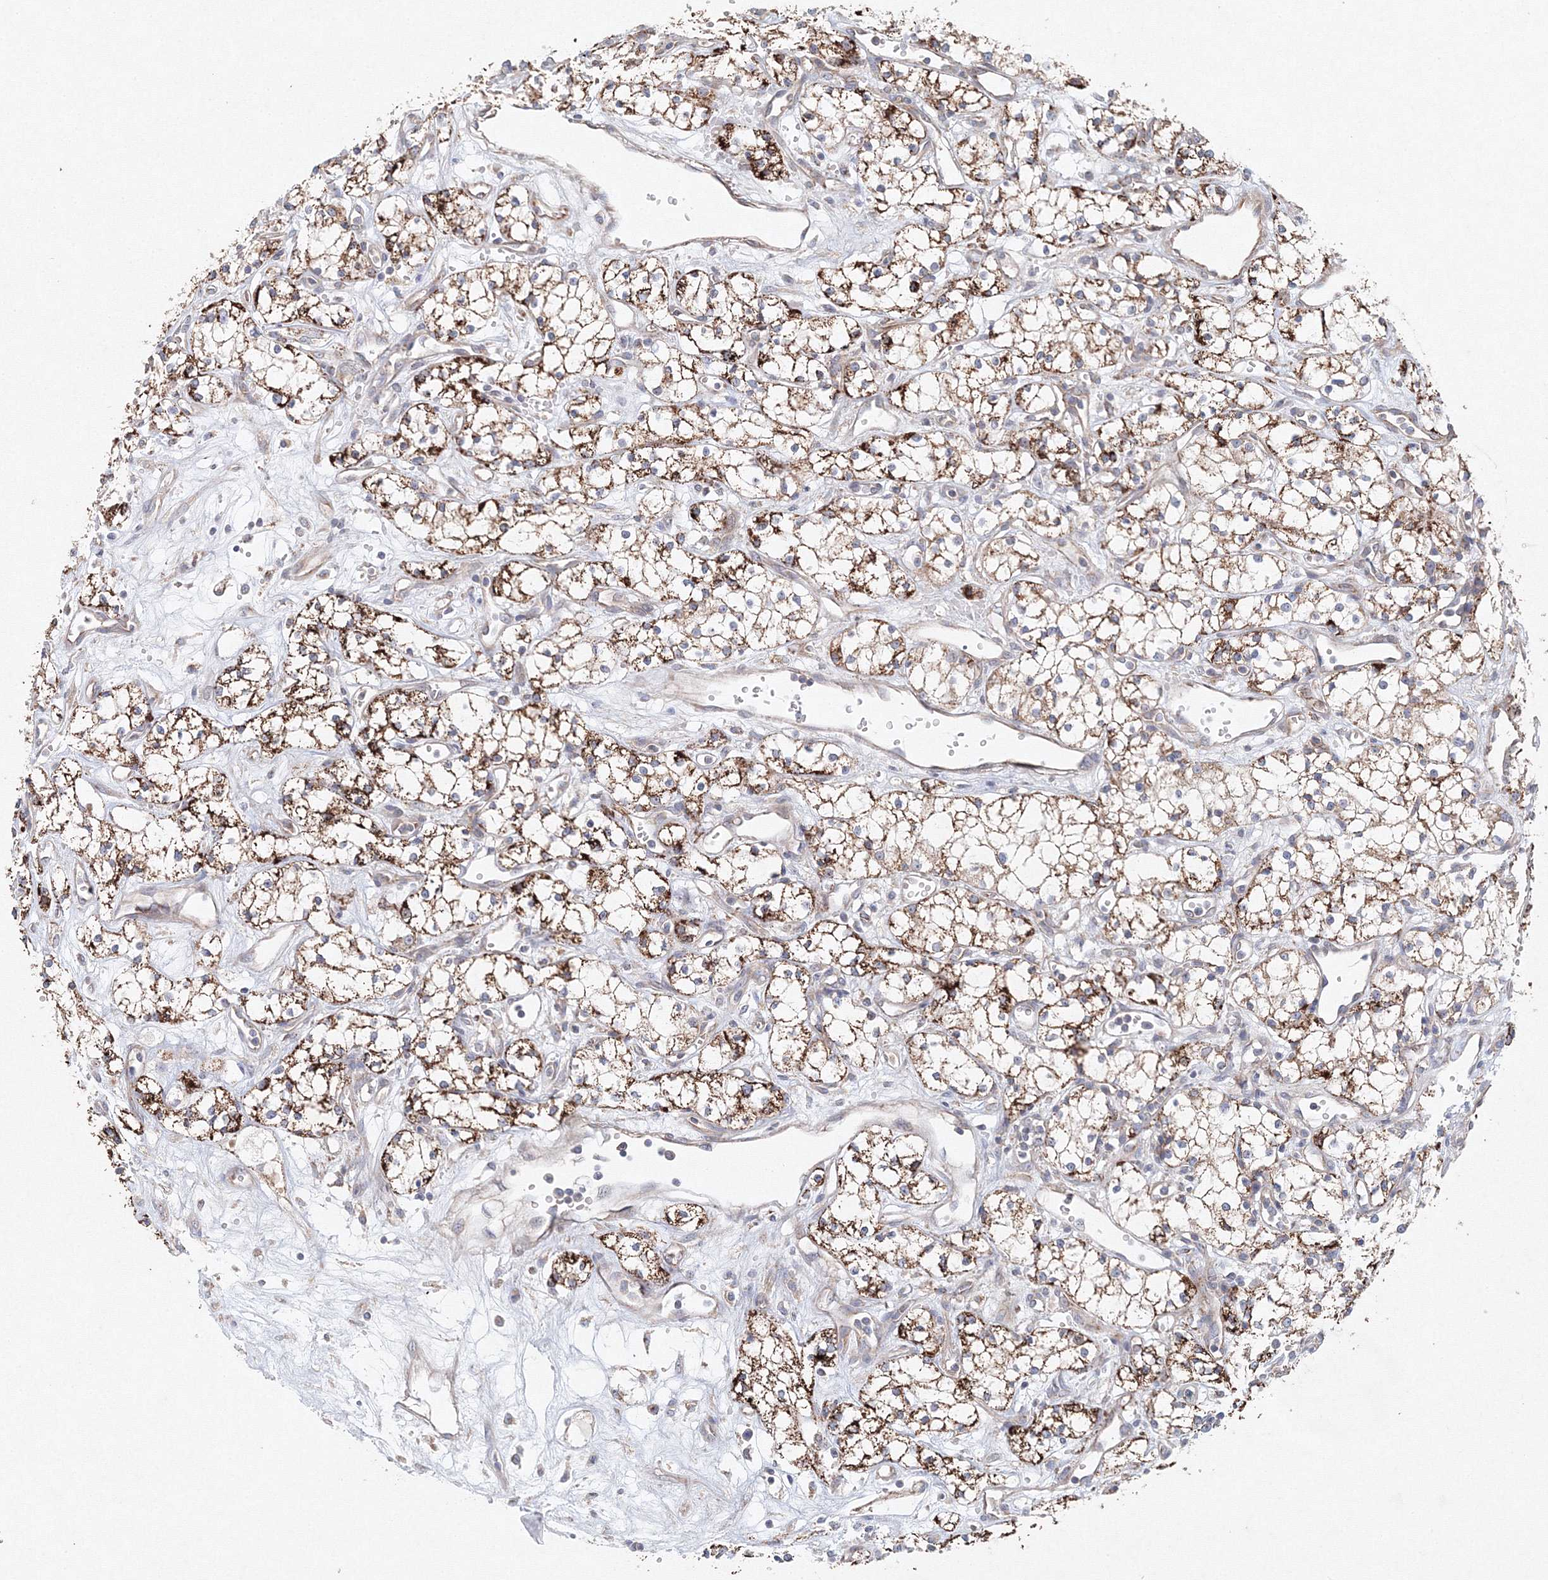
{"staining": {"intensity": "strong", "quantity": "25%-75%", "location": "cytoplasmic/membranous"}, "tissue": "renal cancer", "cell_type": "Tumor cells", "image_type": "cancer", "snomed": [{"axis": "morphology", "description": "Adenocarcinoma, NOS"}, {"axis": "topography", "description": "Kidney"}], "caption": "Immunohistochemical staining of human renal cancer (adenocarcinoma) shows strong cytoplasmic/membranous protein positivity in about 25%-75% of tumor cells.", "gene": "WDR49", "patient": {"sex": "male", "age": 59}}